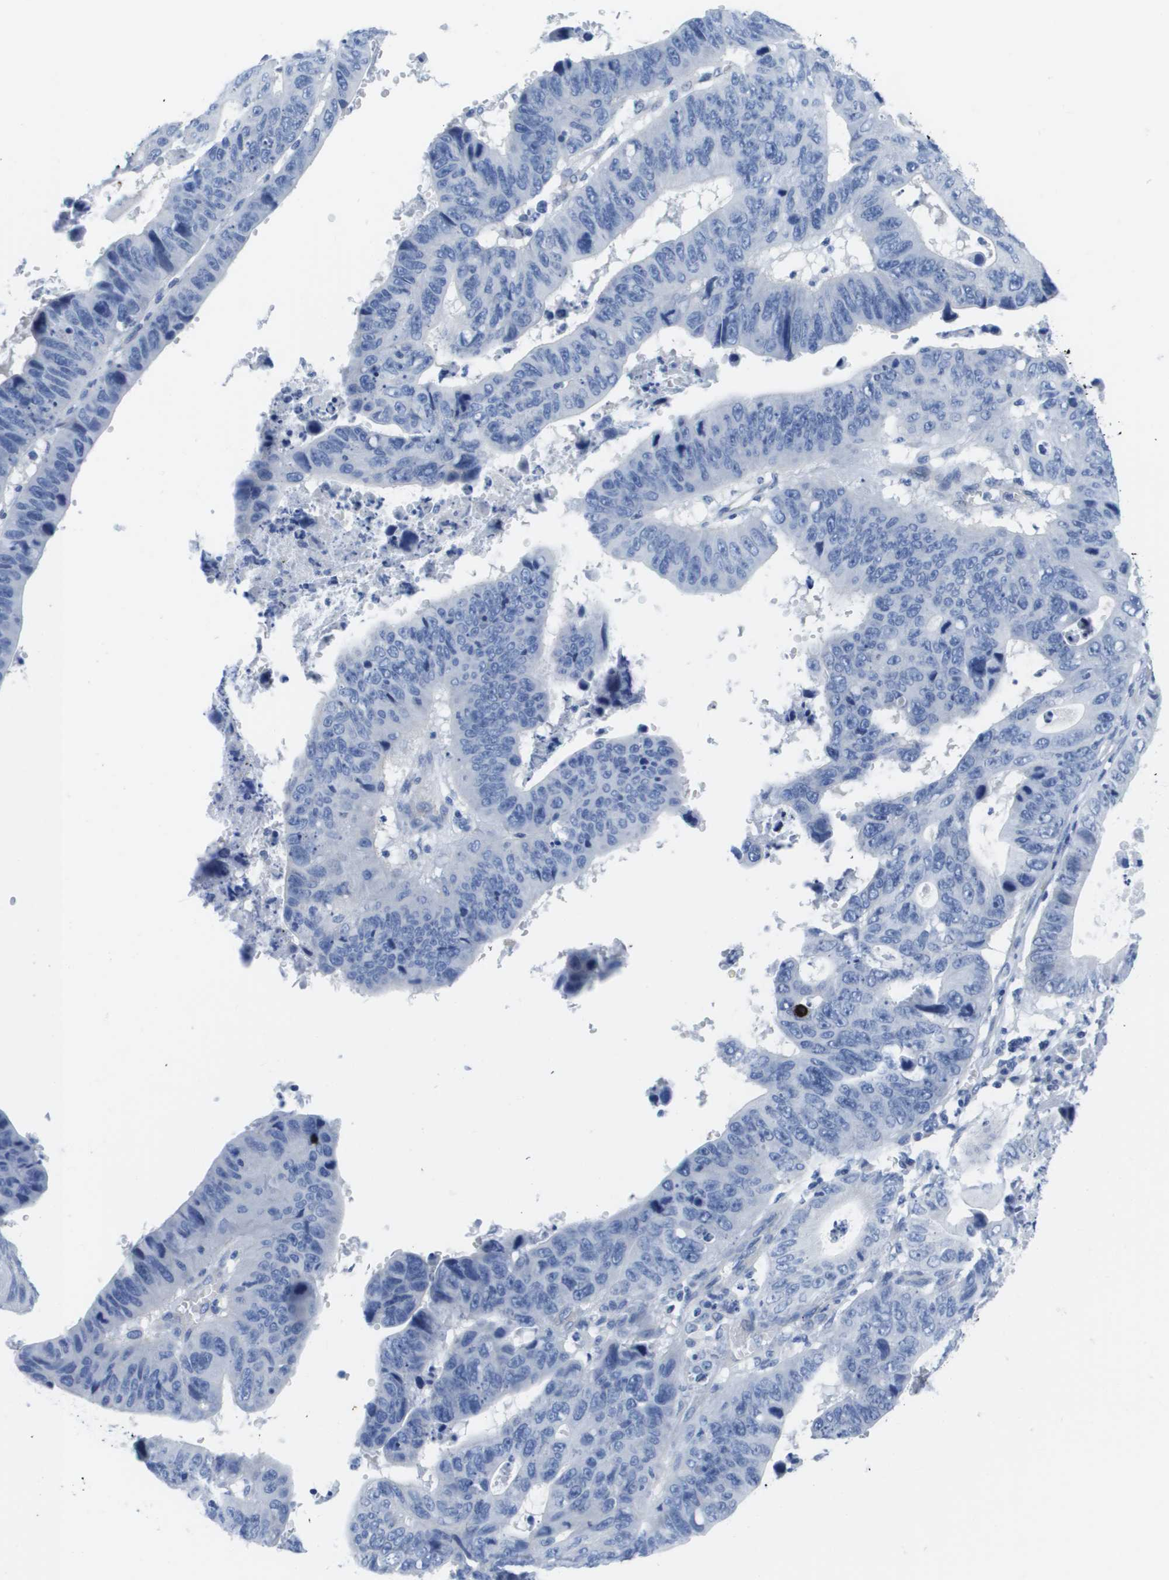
{"staining": {"intensity": "negative", "quantity": "none", "location": "none"}, "tissue": "stomach cancer", "cell_type": "Tumor cells", "image_type": "cancer", "snomed": [{"axis": "morphology", "description": "Adenocarcinoma, NOS"}, {"axis": "topography", "description": "Stomach"}], "caption": "High power microscopy micrograph of an immunohistochemistry (IHC) micrograph of stomach cancer, revealing no significant staining in tumor cells.", "gene": "MS4A1", "patient": {"sex": "male", "age": 59}}